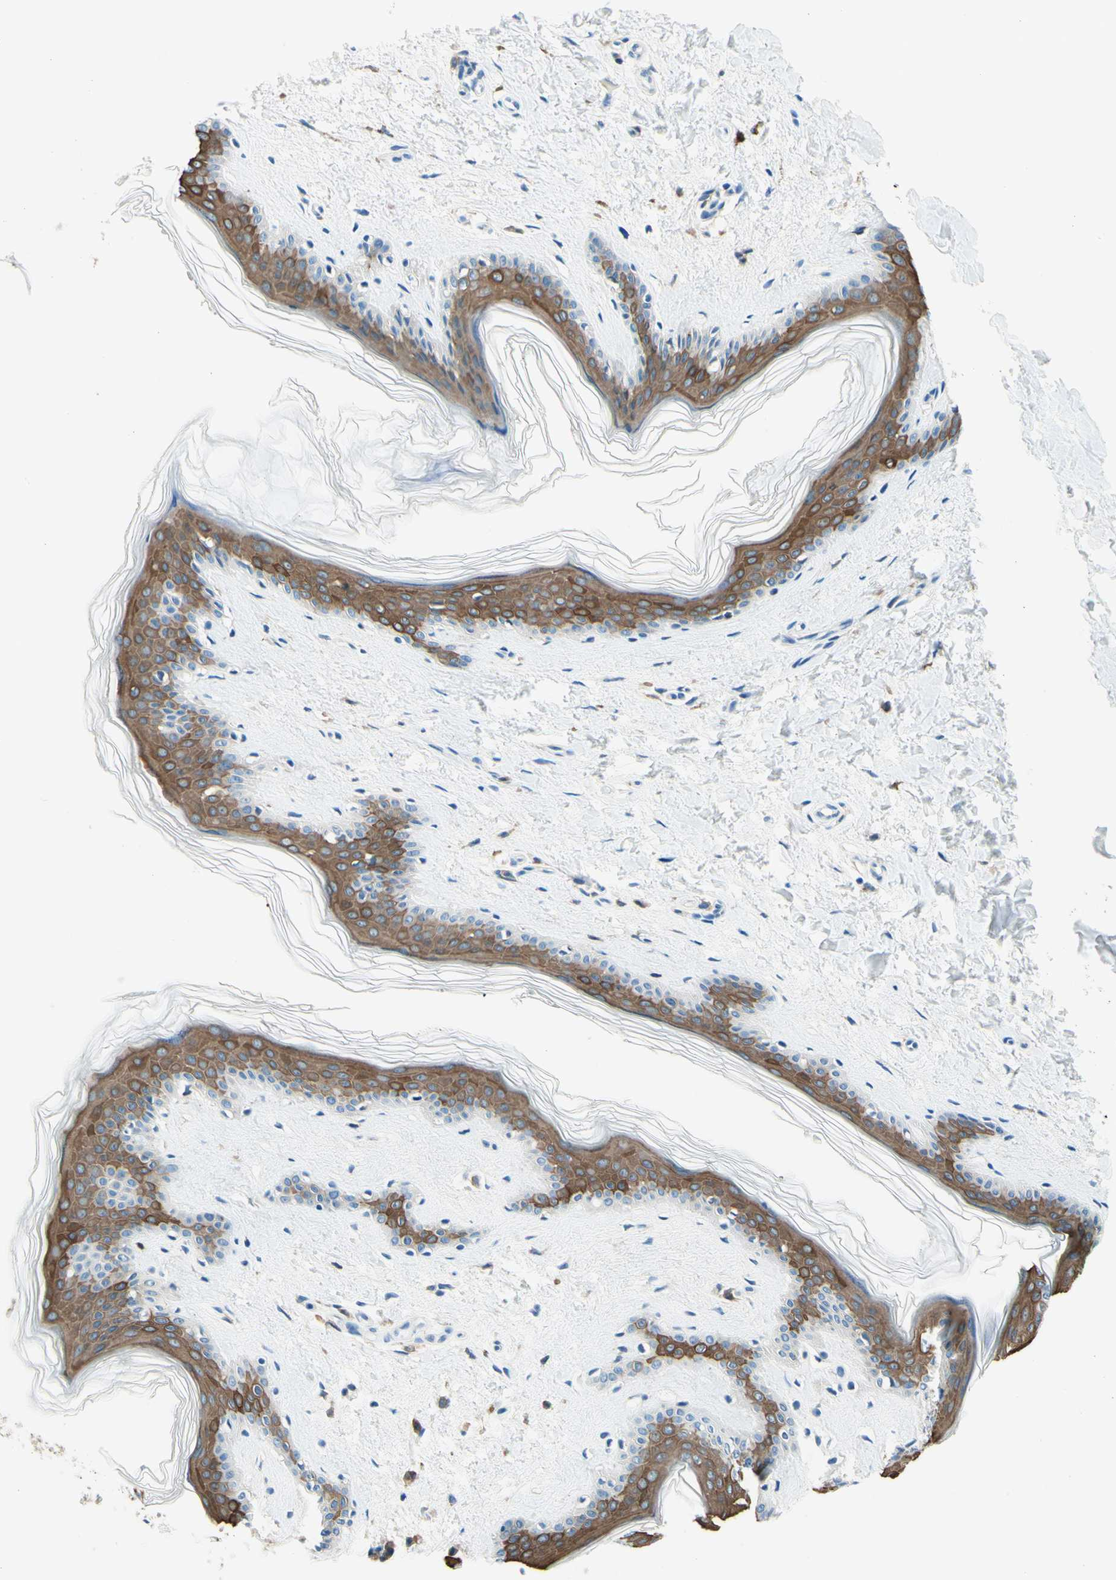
{"staining": {"intensity": "weak", "quantity": "<25%", "location": "cytoplasmic/membranous"}, "tissue": "skin", "cell_type": "Fibroblasts", "image_type": "normal", "snomed": [{"axis": "morphology", "description": "Normal tissue, NOS"}, {"axis": "topography", "description": "Skin"}], "caption": "A micrograph of skin stained for a protein exhibits no brown staining in fibroblasts.", "gene": "SIGLEC9", "patient": {"sex": "female", "age": 41}}